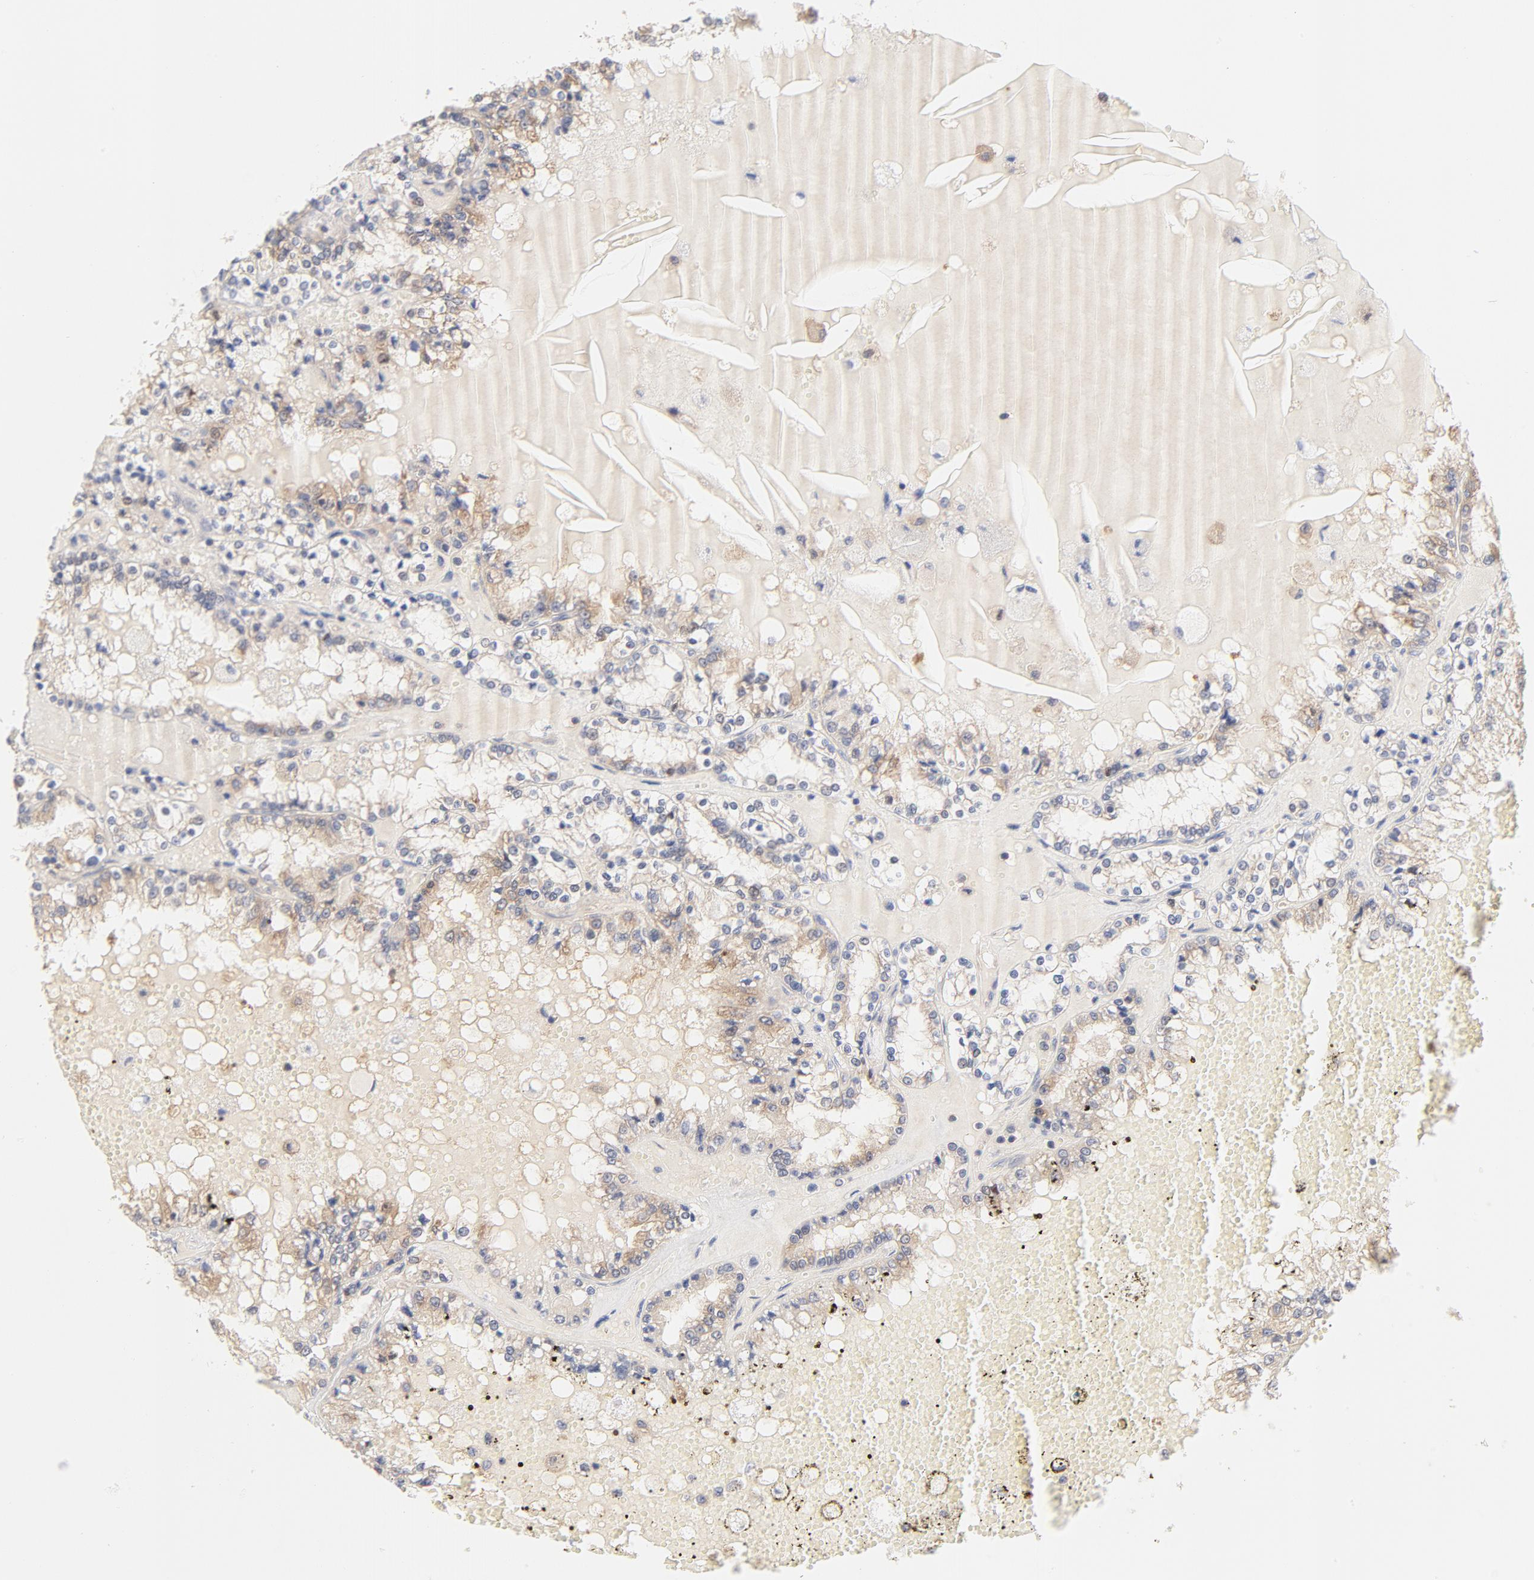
{"staining": {"intensity": "weak", "quantity": "<25%", "location": "cytoplasmic/membranous"}, "tissue": "renal cancer", "cell_type": "Tumor cells", "image_type": "cancer", "snomed": [{"axis": "morphology", "description": "Adenocarcinoma, NOS"}, {"axis": "topography", "description": "Kidney"}], "caption": "Protein analysis of renal cancer shows no significant staining in tumor cells.", "gene": "SETD3", "patient": {"sex": "female", "age": 56}}